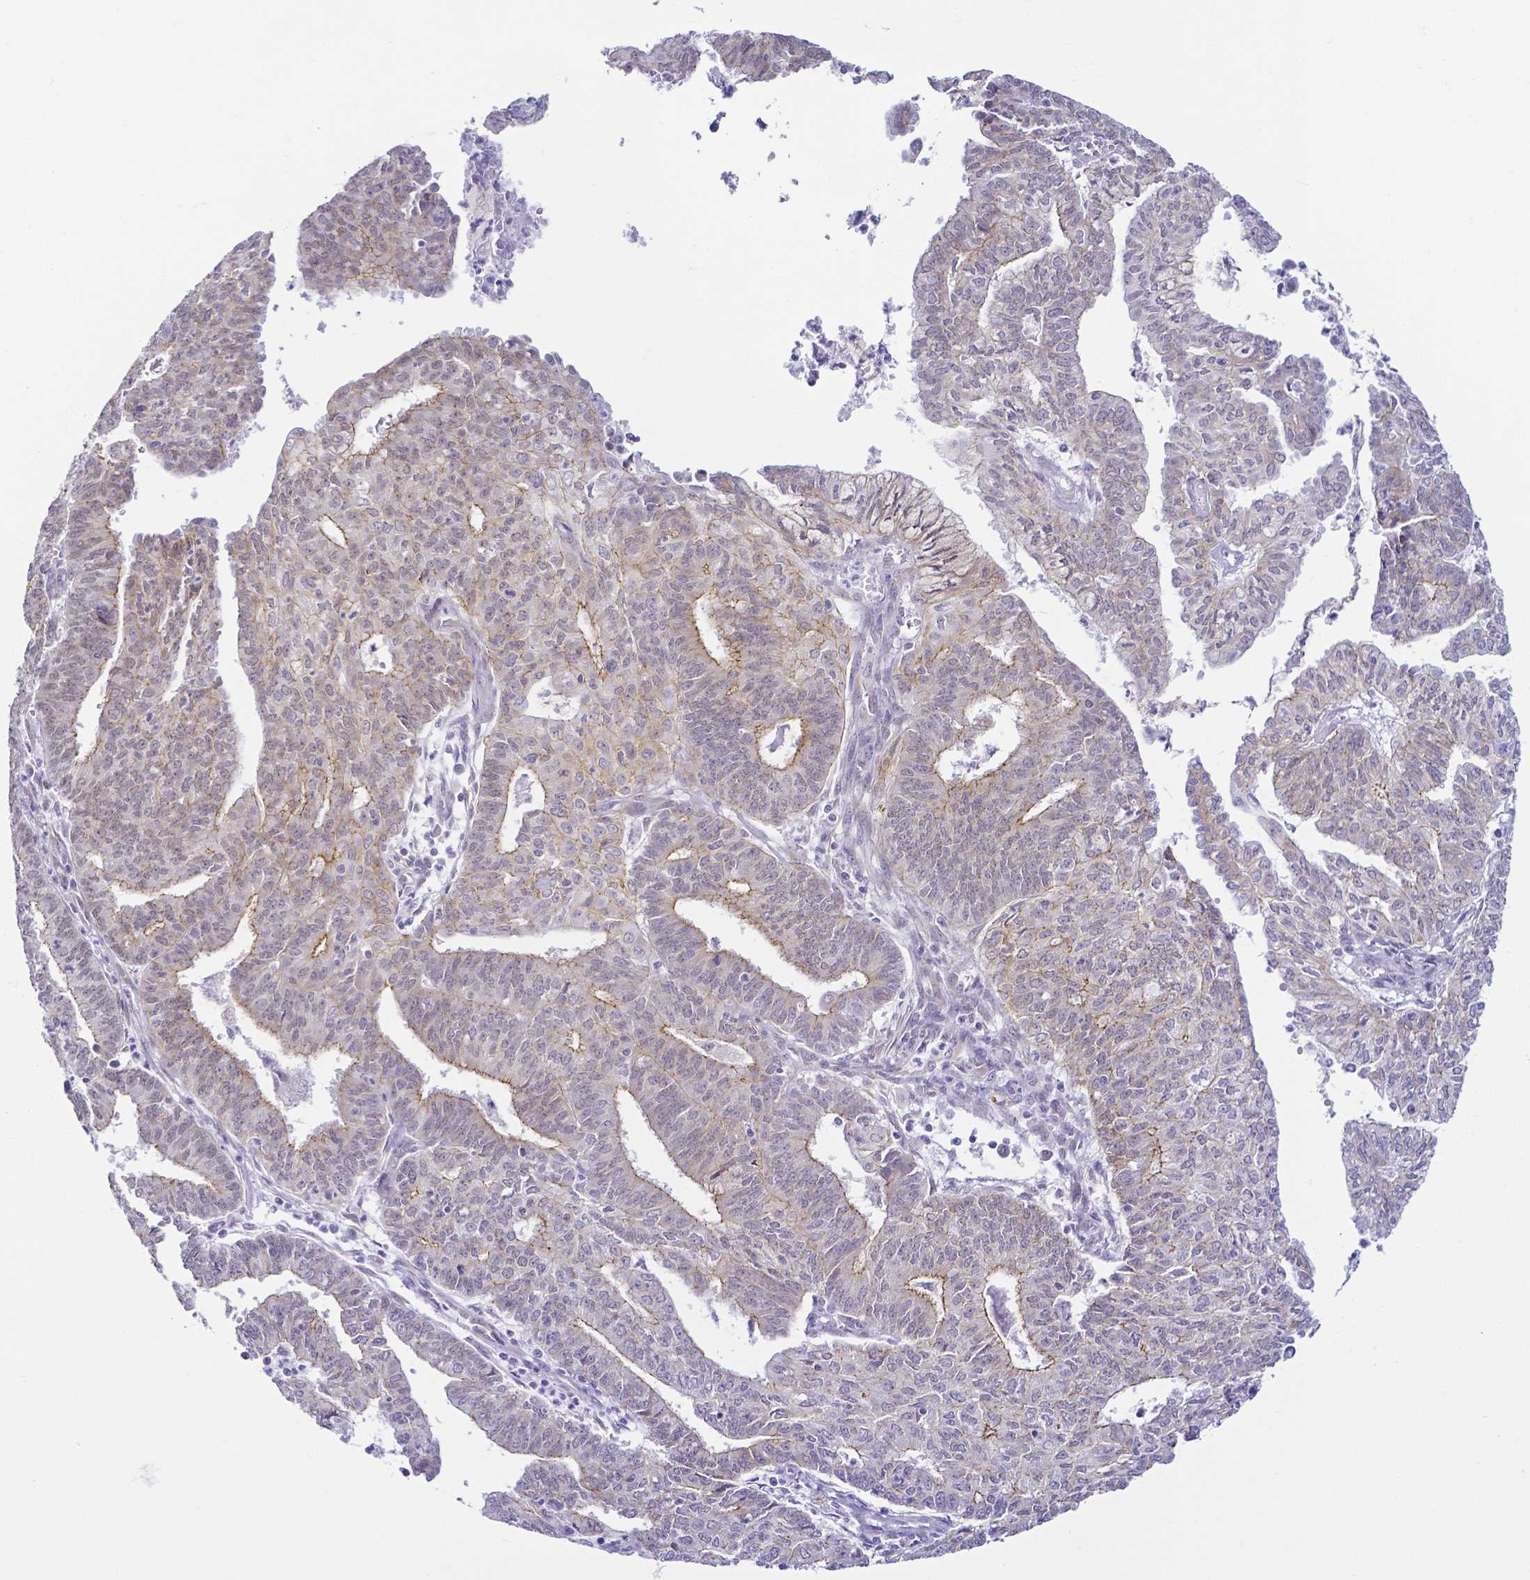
{"staining": {"intensity": "moderate", "quantity": "<25%", "location": "cytoplasmic/membranous"}, "tissue": "endometrial cancer", "cell_type": "Tumor cells", "image_type": "cancer", "snomed": [{"axis": "morphology", "description": "Adenocarcinoma, NOS"}, {"axis": "topography", "description": "Endometrium"}], "caption": "IHC image of human endometrial cancer (adenocarcinoma) stained for a protein (brown), which shows low levels of moderate cytoplasmic/membranous staining in about <25% of tumor cells.", "gene": "FAM83G", "patient": {"sex": "female", "age": 61}}